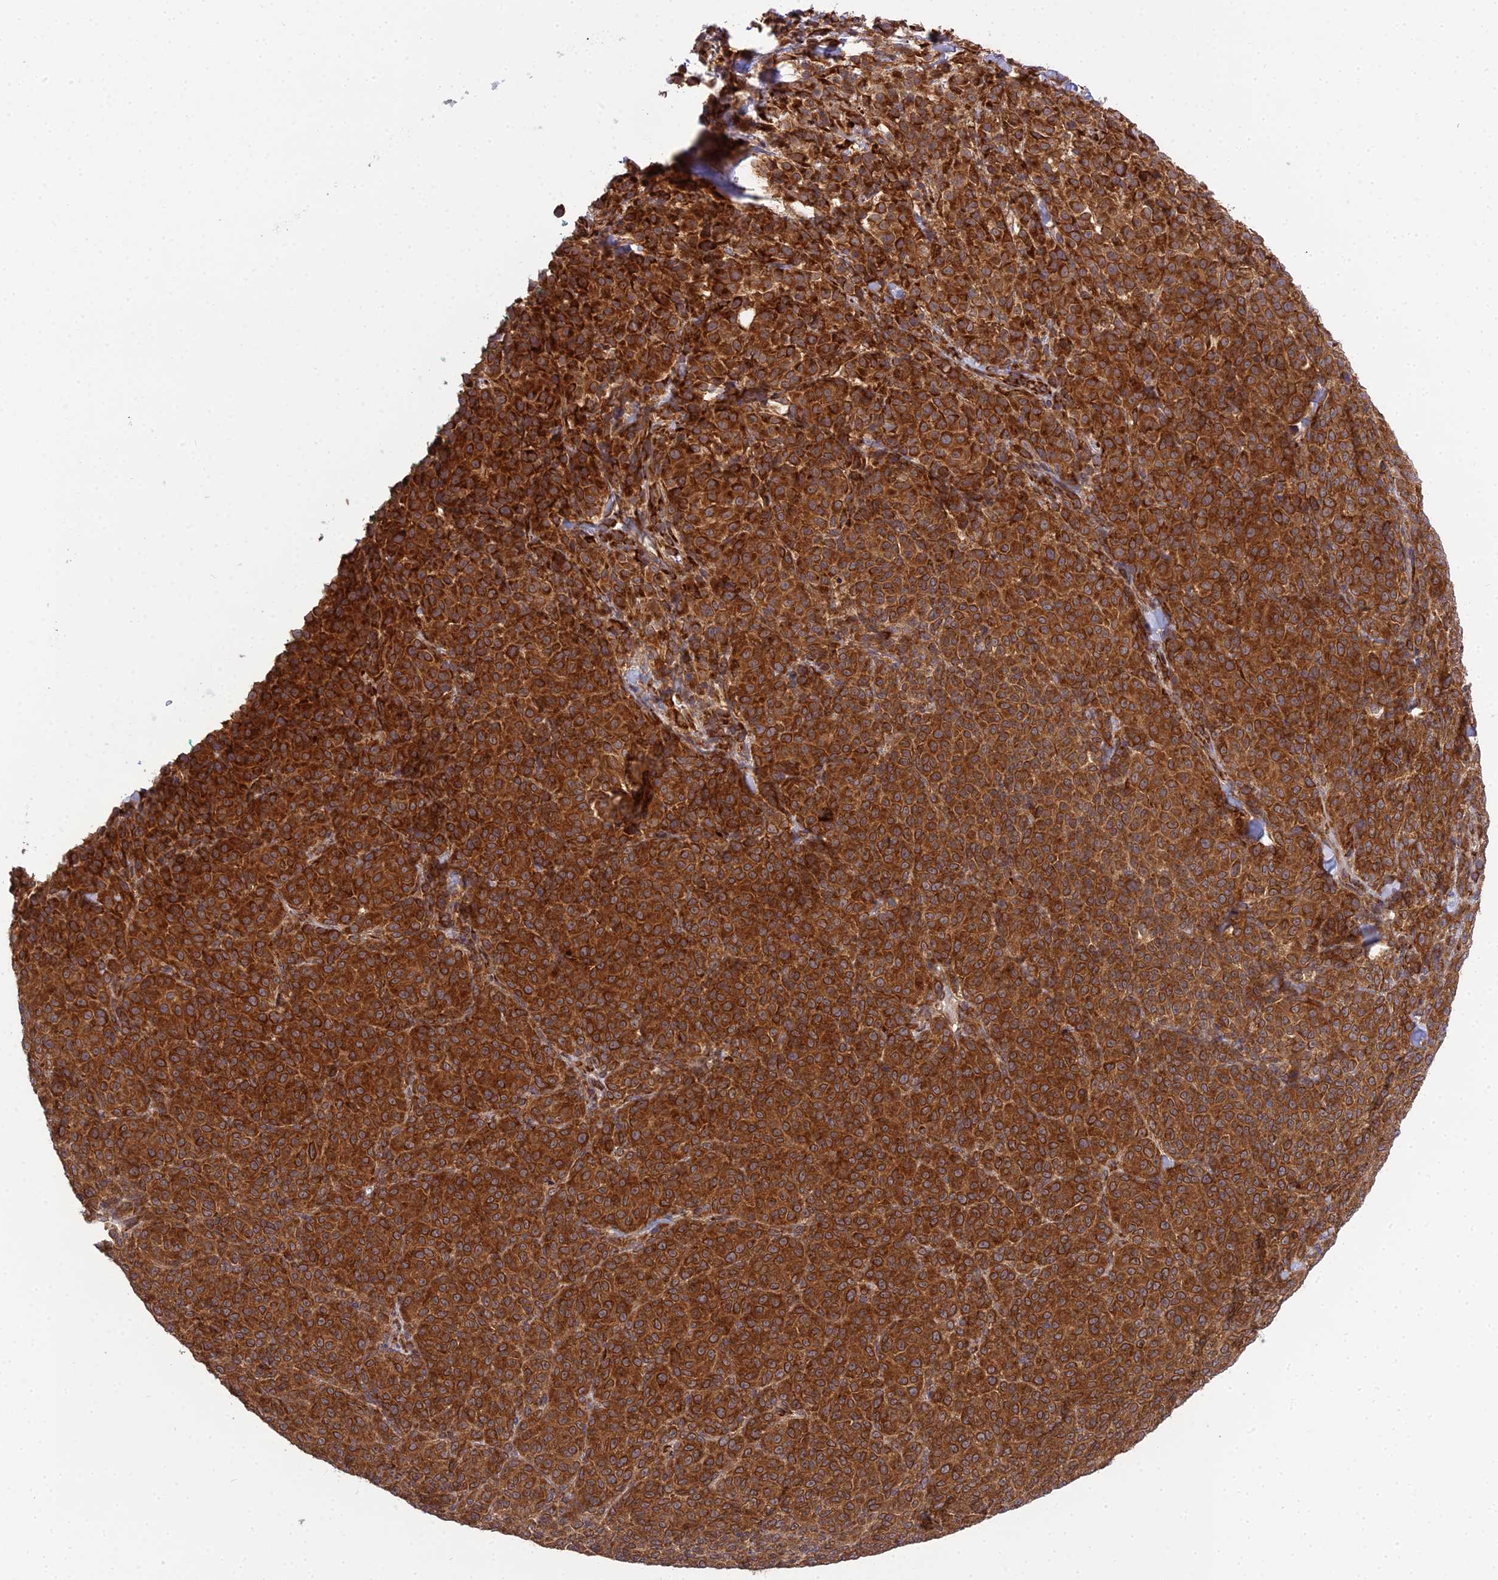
{"staining": {"intensity": "strong", "quantity": ">75%", "location": "cytoplasmic/membranous"}, "tissue": "melanoma", "cell_type": "Tumor cells", "image_type": "cancer", "snomed": [{"axis": "morphology", "description": "Normal tissue, NOS"}, {"axis": "morphology", "description": "Malignant melanoma, NOS"}, {"axis": "topography", "description": "Skin"}], "caption": "Protein expression analysis of human malignant melanoma reveals strong cytoplasmic/membranous positivity in approximately >75% of tumor cells. (Brightfield microscopy of DAB IHC at high magnification).", "gene": "DHCR7", "patient": {"sex": "female", "age": 34}}